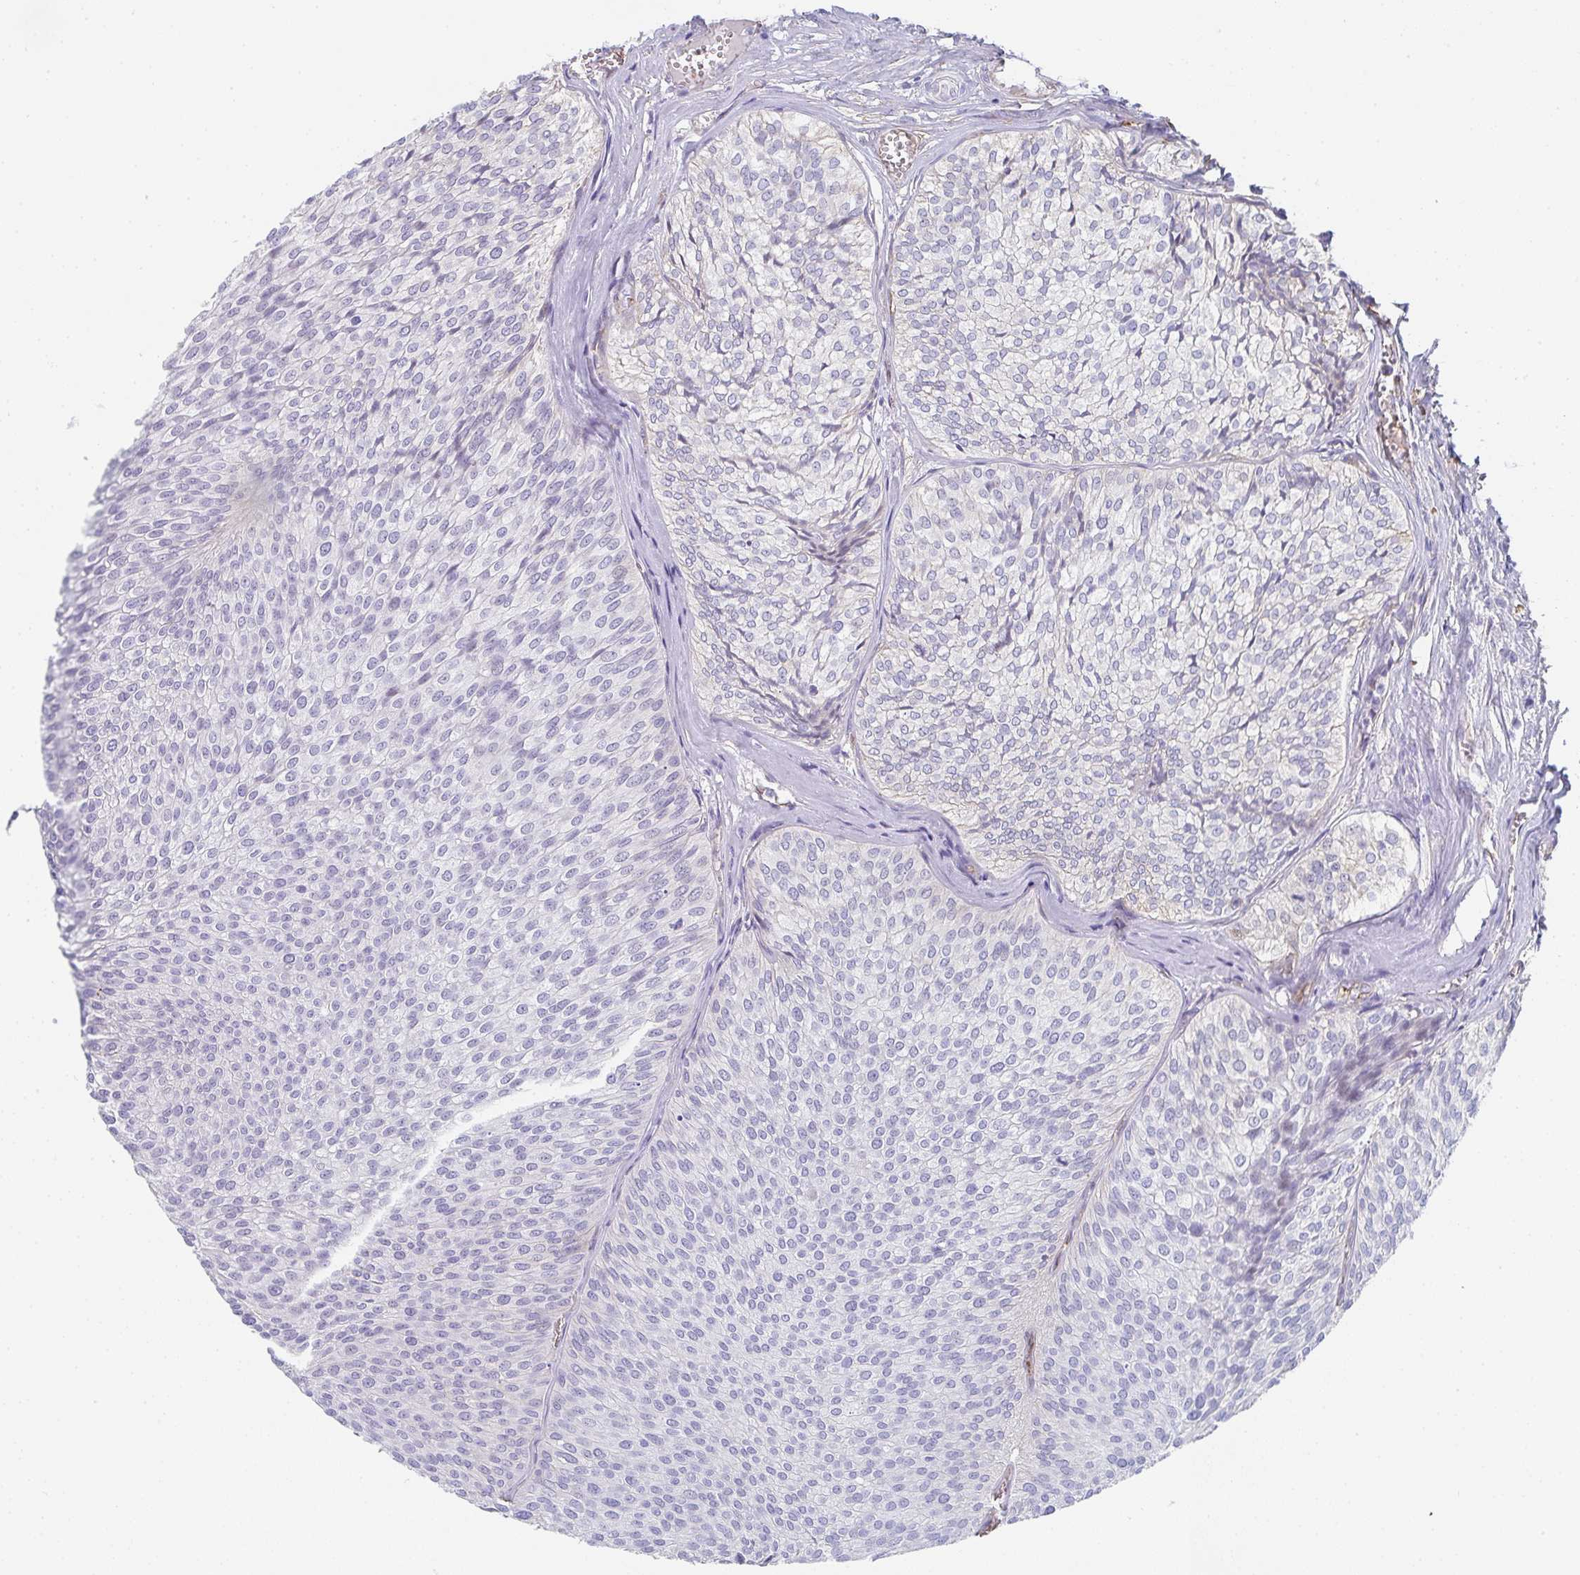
{"staining": {"intensity": "negative", "quantity": "none", "location": "none"}, "tissue": "urothelial cancer", "cell_type": "Tumor cells", "image_type": "cancer", "snomed": [{"axis": "morphology", "description": "Urothelial carcinoma, Low grade"}, {"axis": "topography", "description": "Urinary bladder"}], "caption": "A high-resolution micrograph shows immunohistochemistry (IHC) staining of urothelial carcinoma (low-grade), which shows no significant positivity in tumor cells. The staining was performed using DAB to visualize the protein expression in brown, while the nuclei were stained in blue with hematoxylin (Magnification: 20x).", "gene": "DBN1", "patient": {"sex": "male", "age": 91}}